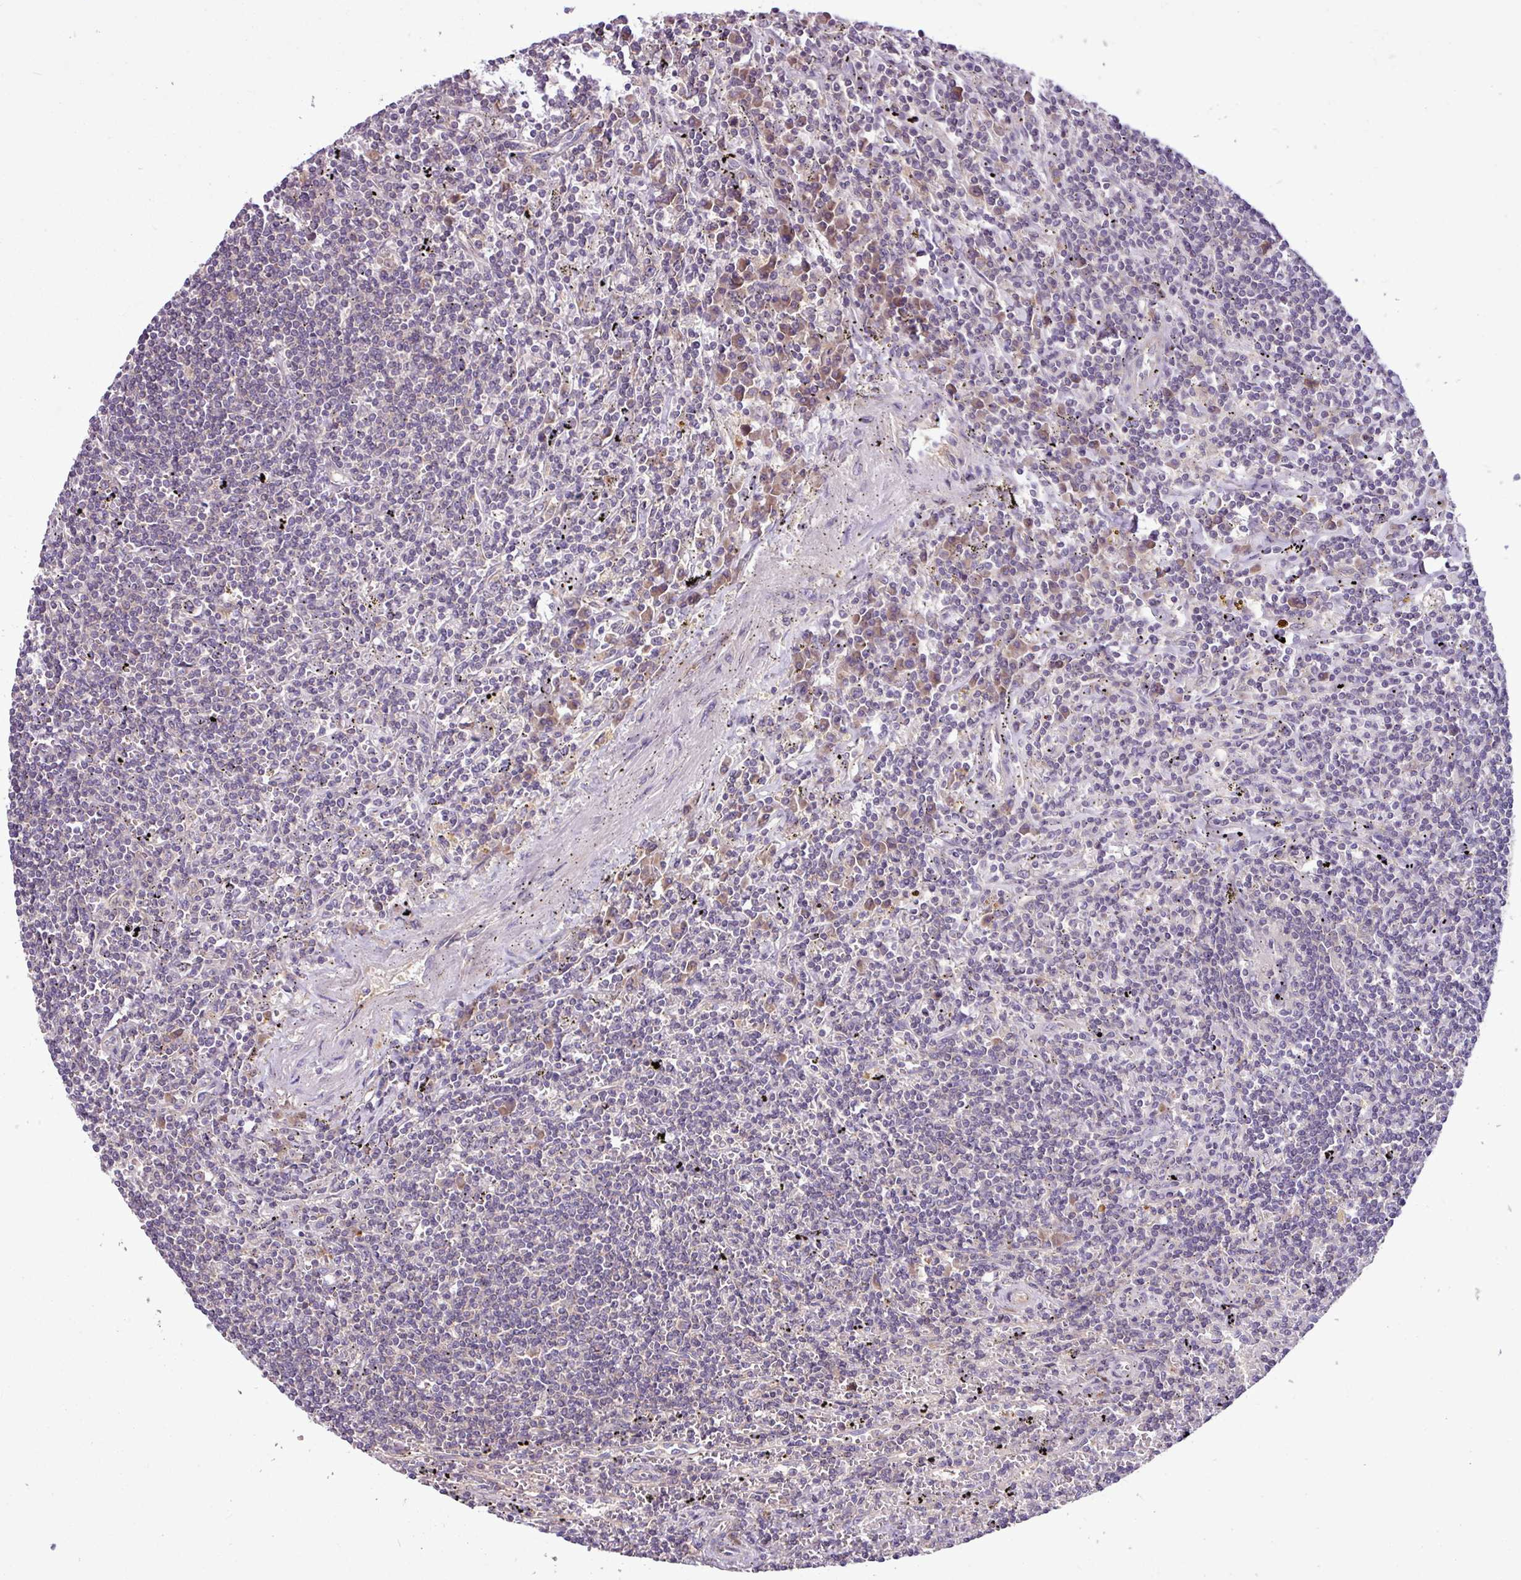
{"staining": {"intensity": "weak", "quantity": "<25%", "location": "cytoplasmic/membranous"}, "tissue": "lymphoma", "cell_type": "Tumor cells", "image_type": "cancer", "snomed": [{"axis": "morphology", "description": "Malignant lymphoma, non-Hodgkin's type, Low grade"}, {"axis": "topography", "description": "Spleen"}], "caption": "Immunohistochemistry photomicrograph of neoplastic tissue: human lymphoma stained with DAB (3,3'-diaminobenzidine) demonstrates no significant protein positivity in tumor cells.", "gene": "MROH2A", "patient": {"sex": "male", "age": 76}}